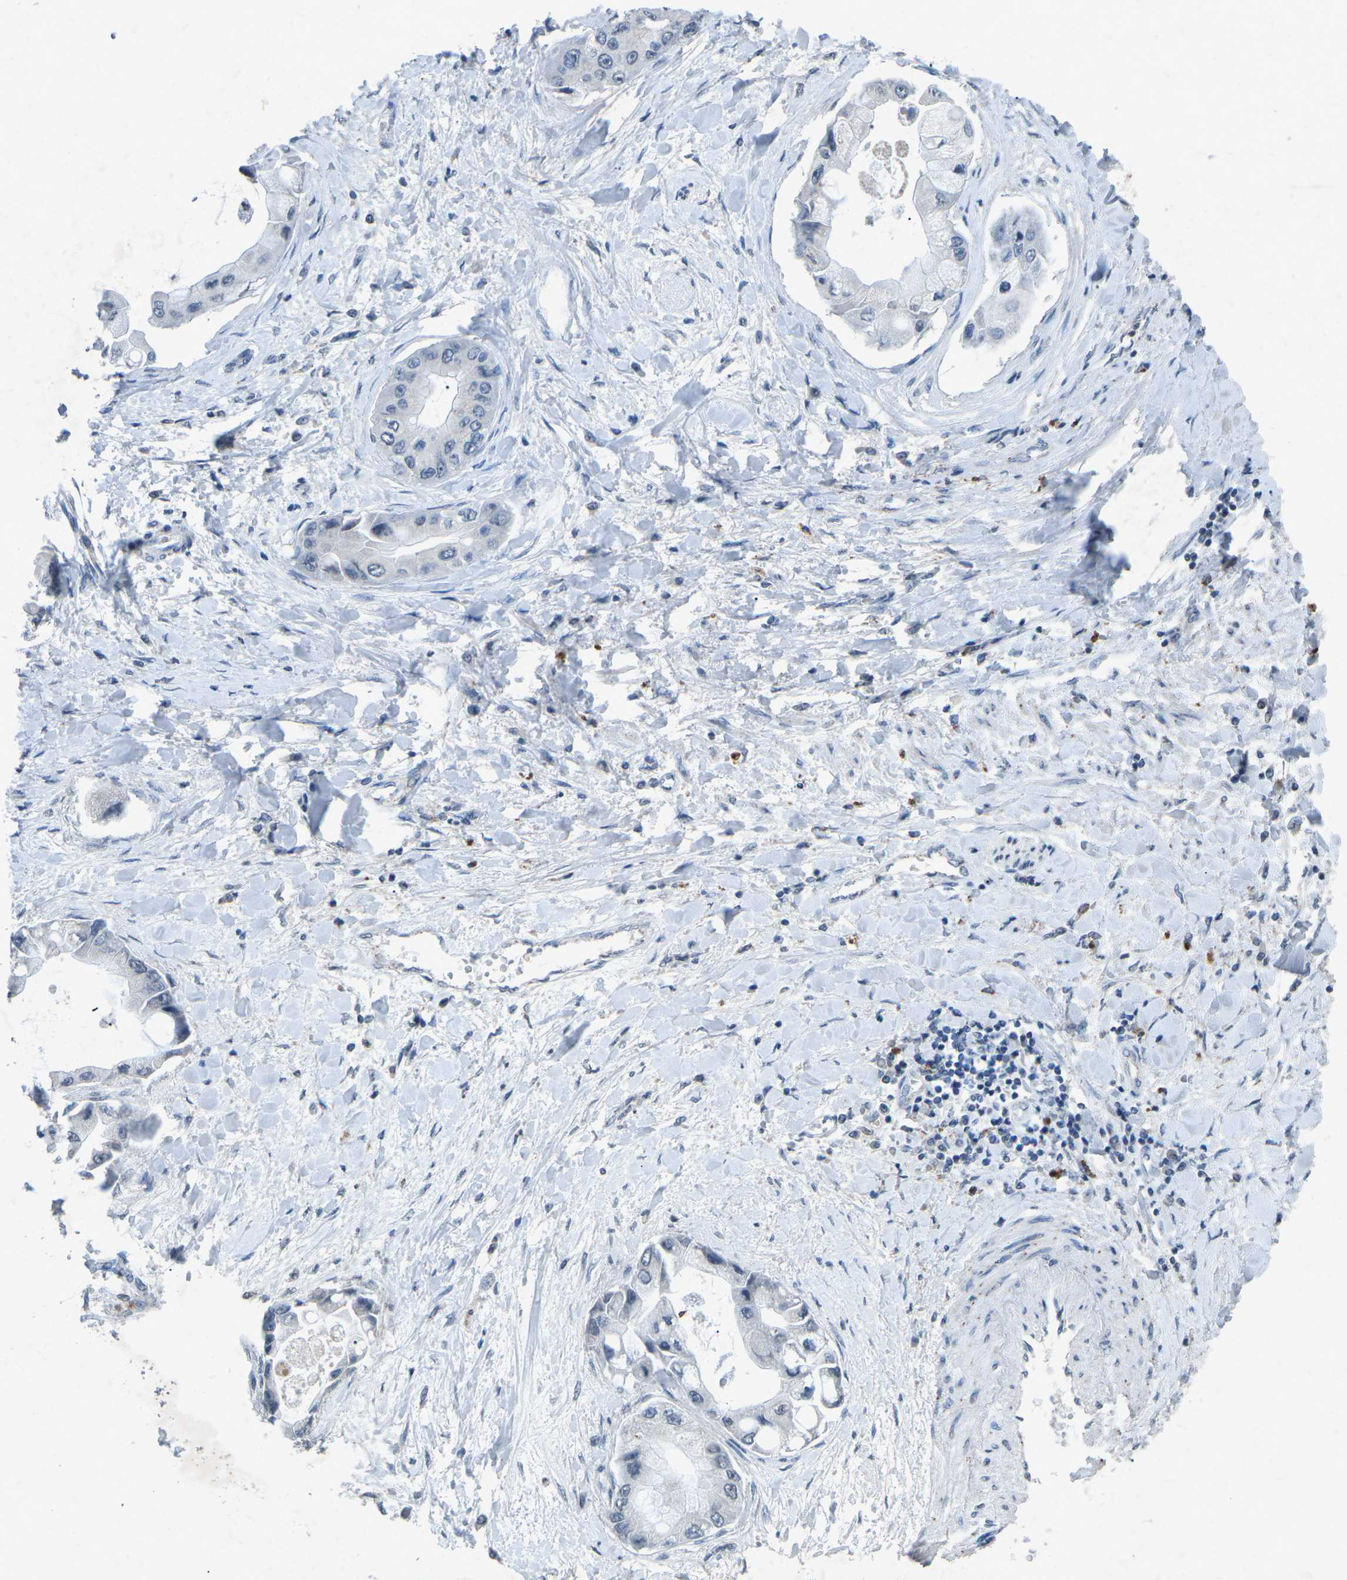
{"staining": {"intensity": "negative", "quantity": "none", "location": "none"}, "tissue": "liver cancer", "cell_type": "Tumor cells", "image_type": "cancer", "snomed": [{"axis": "morphology", "description": "Cholangiocarcinoma"}, {"axis": "topography", "description": "Liver"}], "caption": "Immunohistochemistry (IHC) photomicrograph of cholangiocarcinoma (liver) stained for a protein (brown), which shows no positivity in tumor cells.", "gene": "A1BG", "patient": {"sex": "male", "age": 50}}